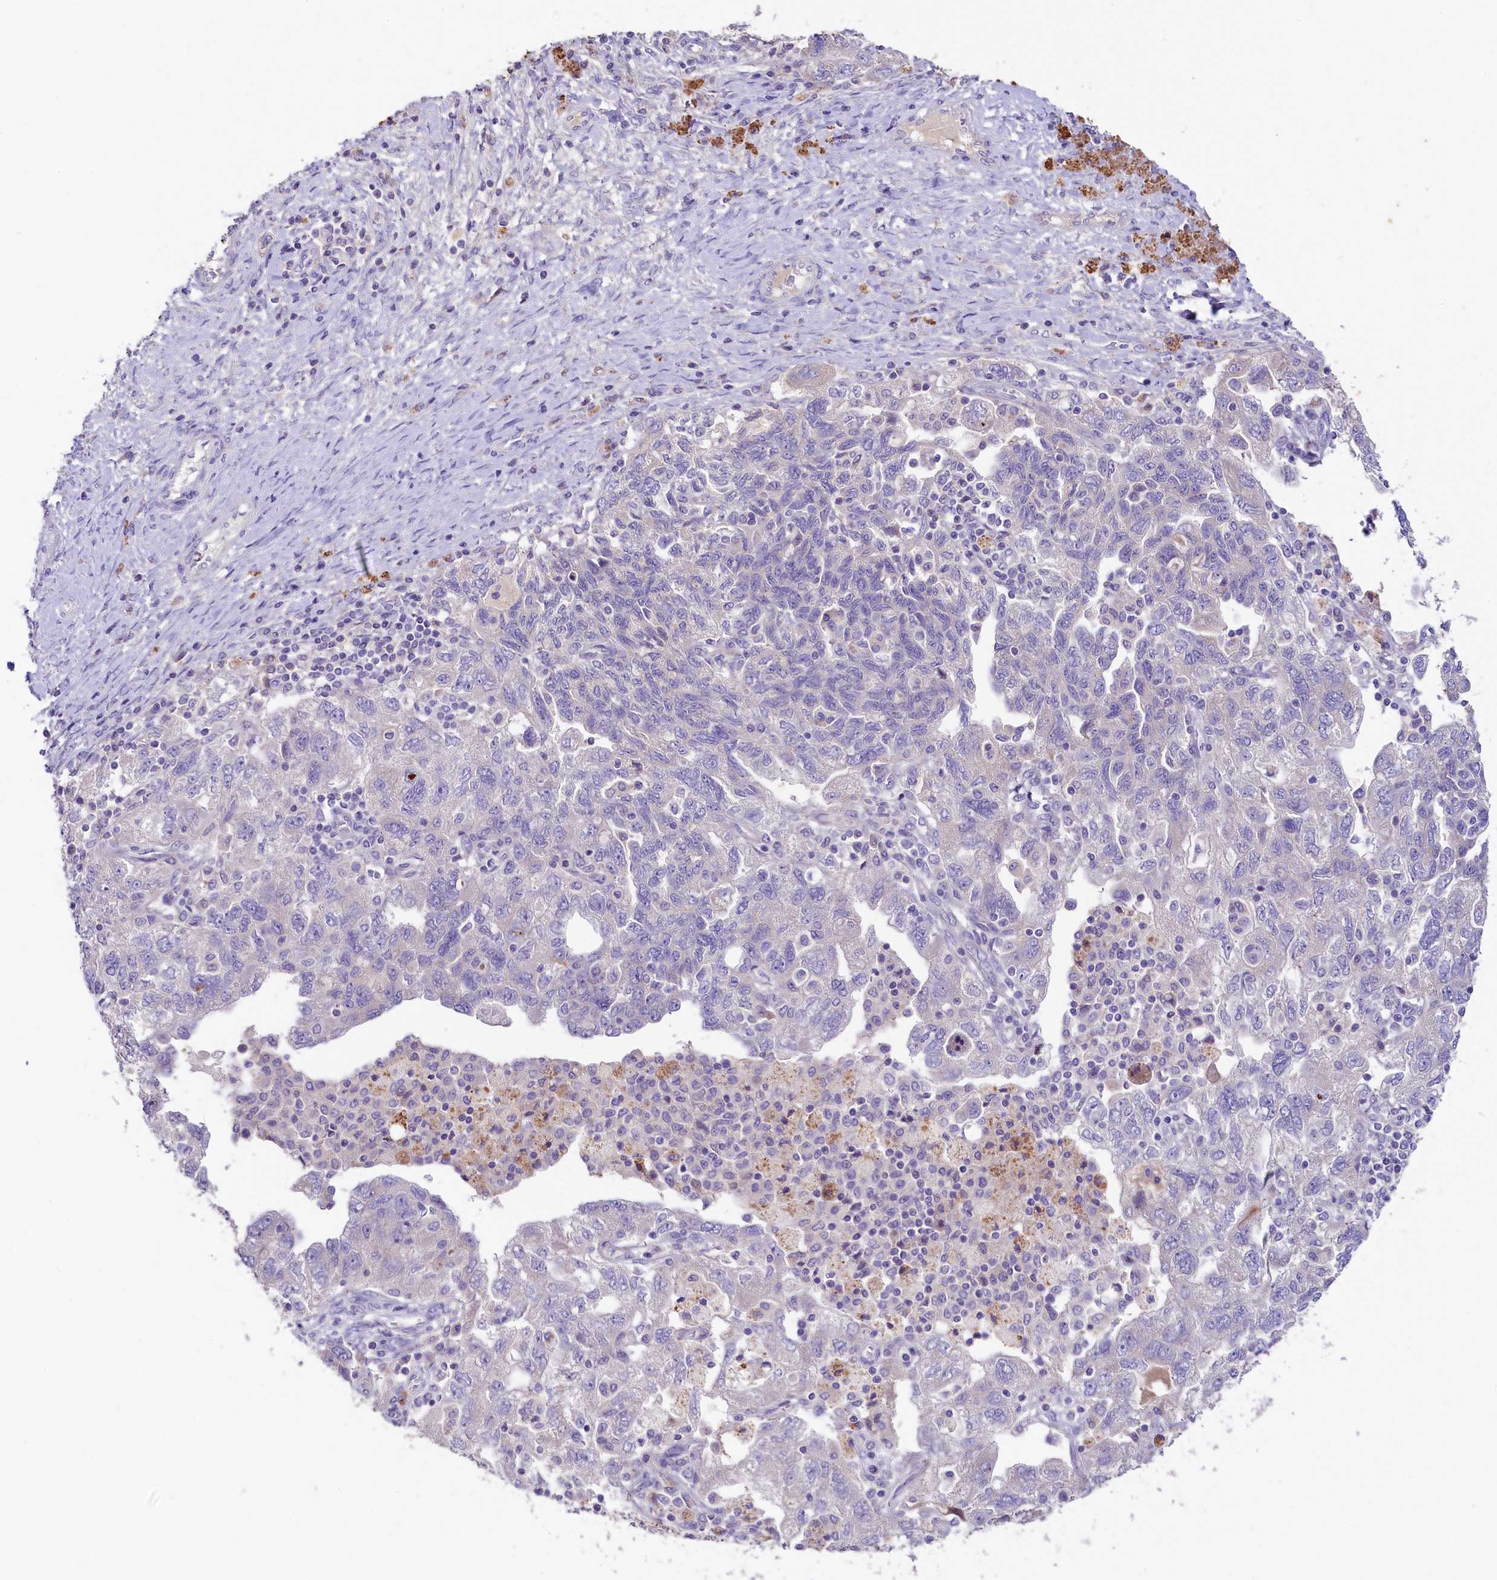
{"staining": {"intensity": "negative", "quantity": "none", "location": "none"}, "tissue": "ovarian cancer", "cell_type": "Tumor cells", "image_type": "cancer", "snomed": [{"axis": "morphology", "description": "Carcinoma, NOS"}, {"axis": "morphology", "description": "Cystadenocarcinoma, serous, NOS"}, {"axis": "topography", "description": "Ovary"}], "caption": "Human ovarian serous cystadenocarcinoma stained for a protein using immunohistochemistry (IHC) displays no positivity in tumor cells.", "gene": "CD99L2", "patient": {"sex": "female", "age": 69}}